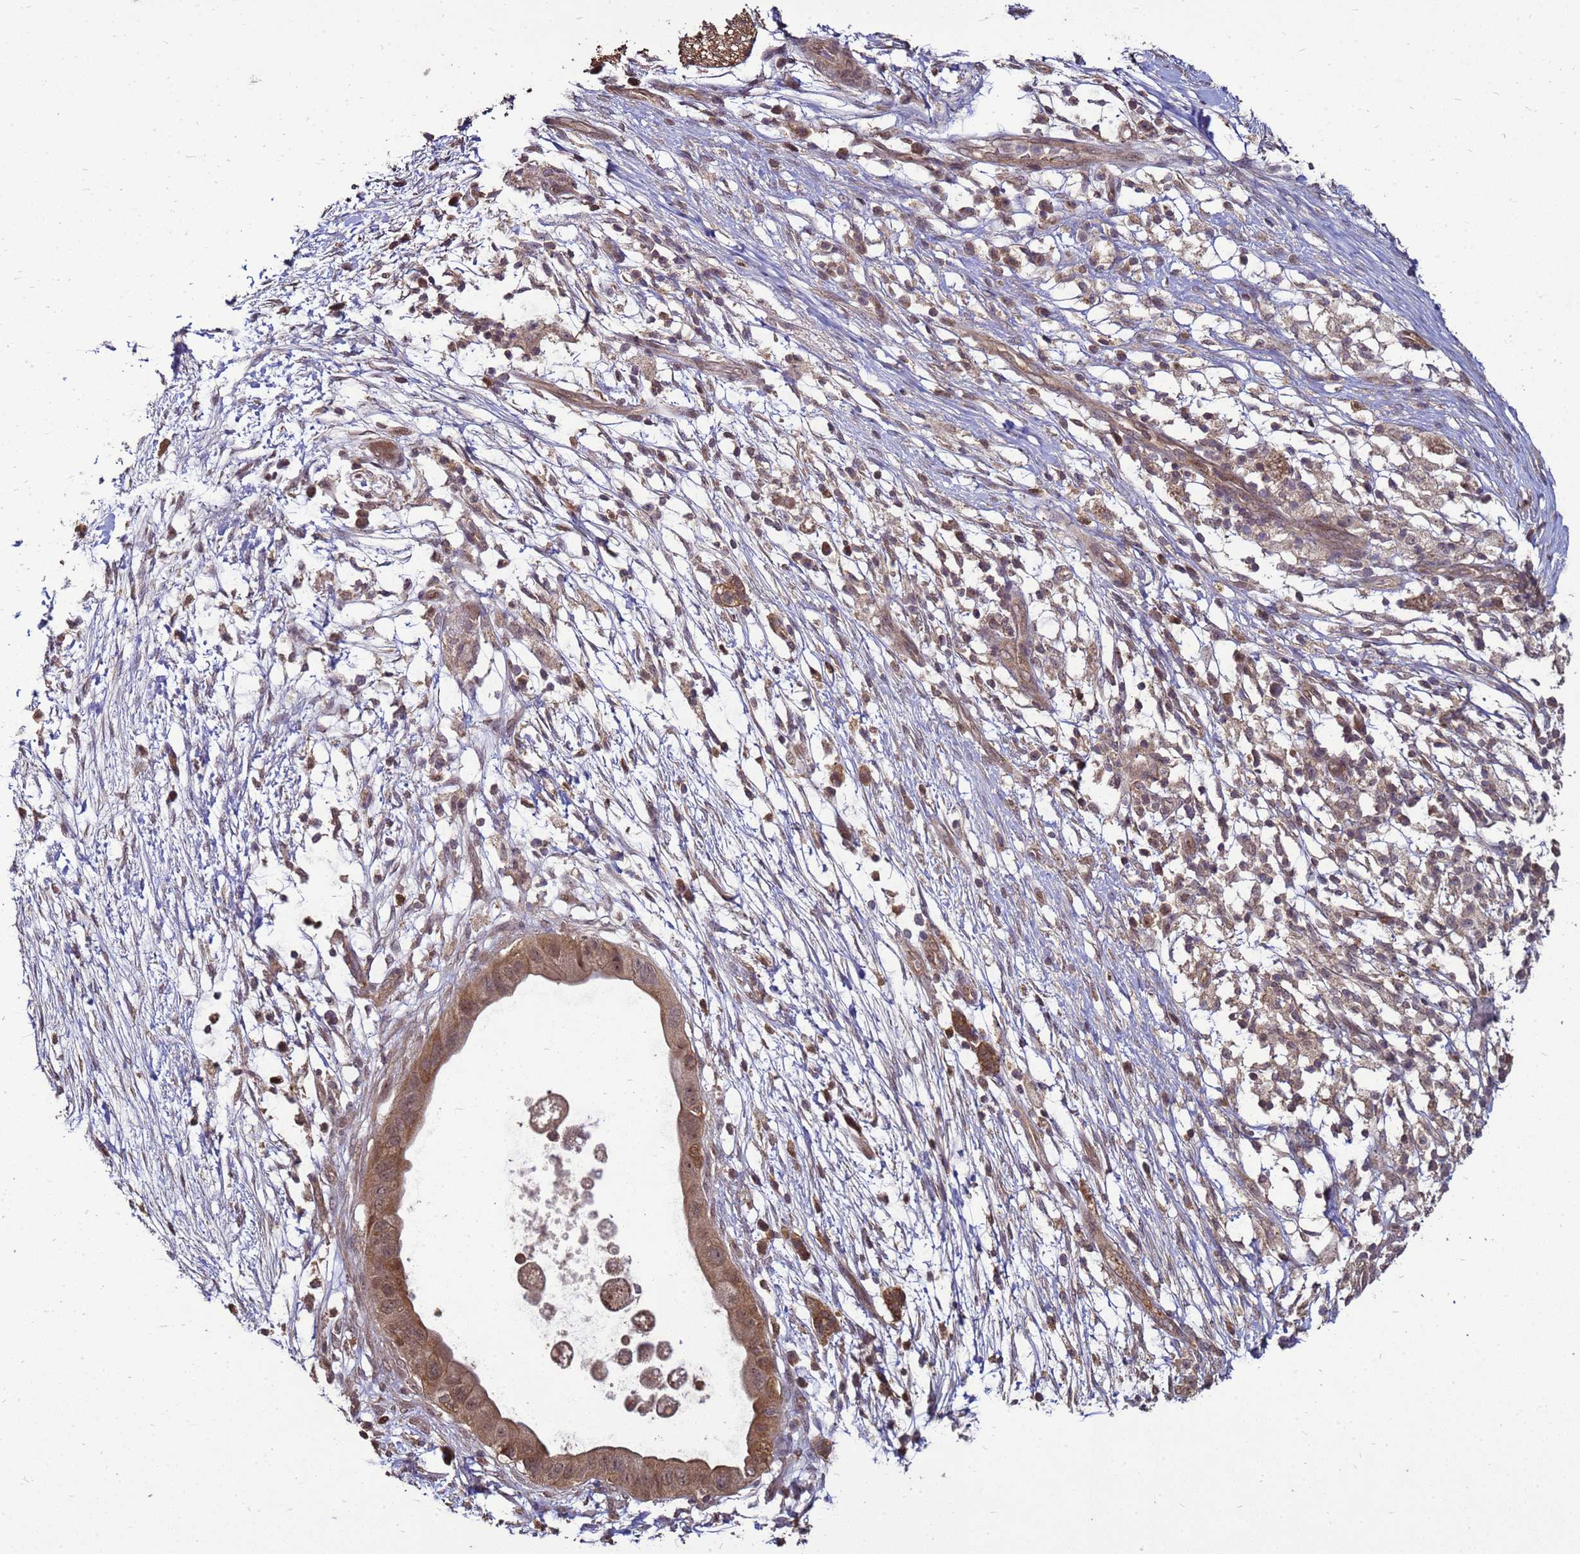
{"staining": {"intensity": "moderate", "quantity": ">75%", "location": "cytoplasmic/membranous,nuclear"}, "tissue": "pancreatic cancer", "cell_type": "Tumor cells", "image_type": "cancer", "snomed": [{"axis": "morphology", "description": "Adenocarcinoma, NOS"}, {"axis": "topography", "description": "Pancreas"}], "caption": "Adenocarcinoma (pancreatic) stained with IHC shows moderate cytoplasmic/membranous and nuclear expression in approximately >75% of tumor cells.", "gene": "CRBN", "patient": {"sex": "male", "age": 68}}